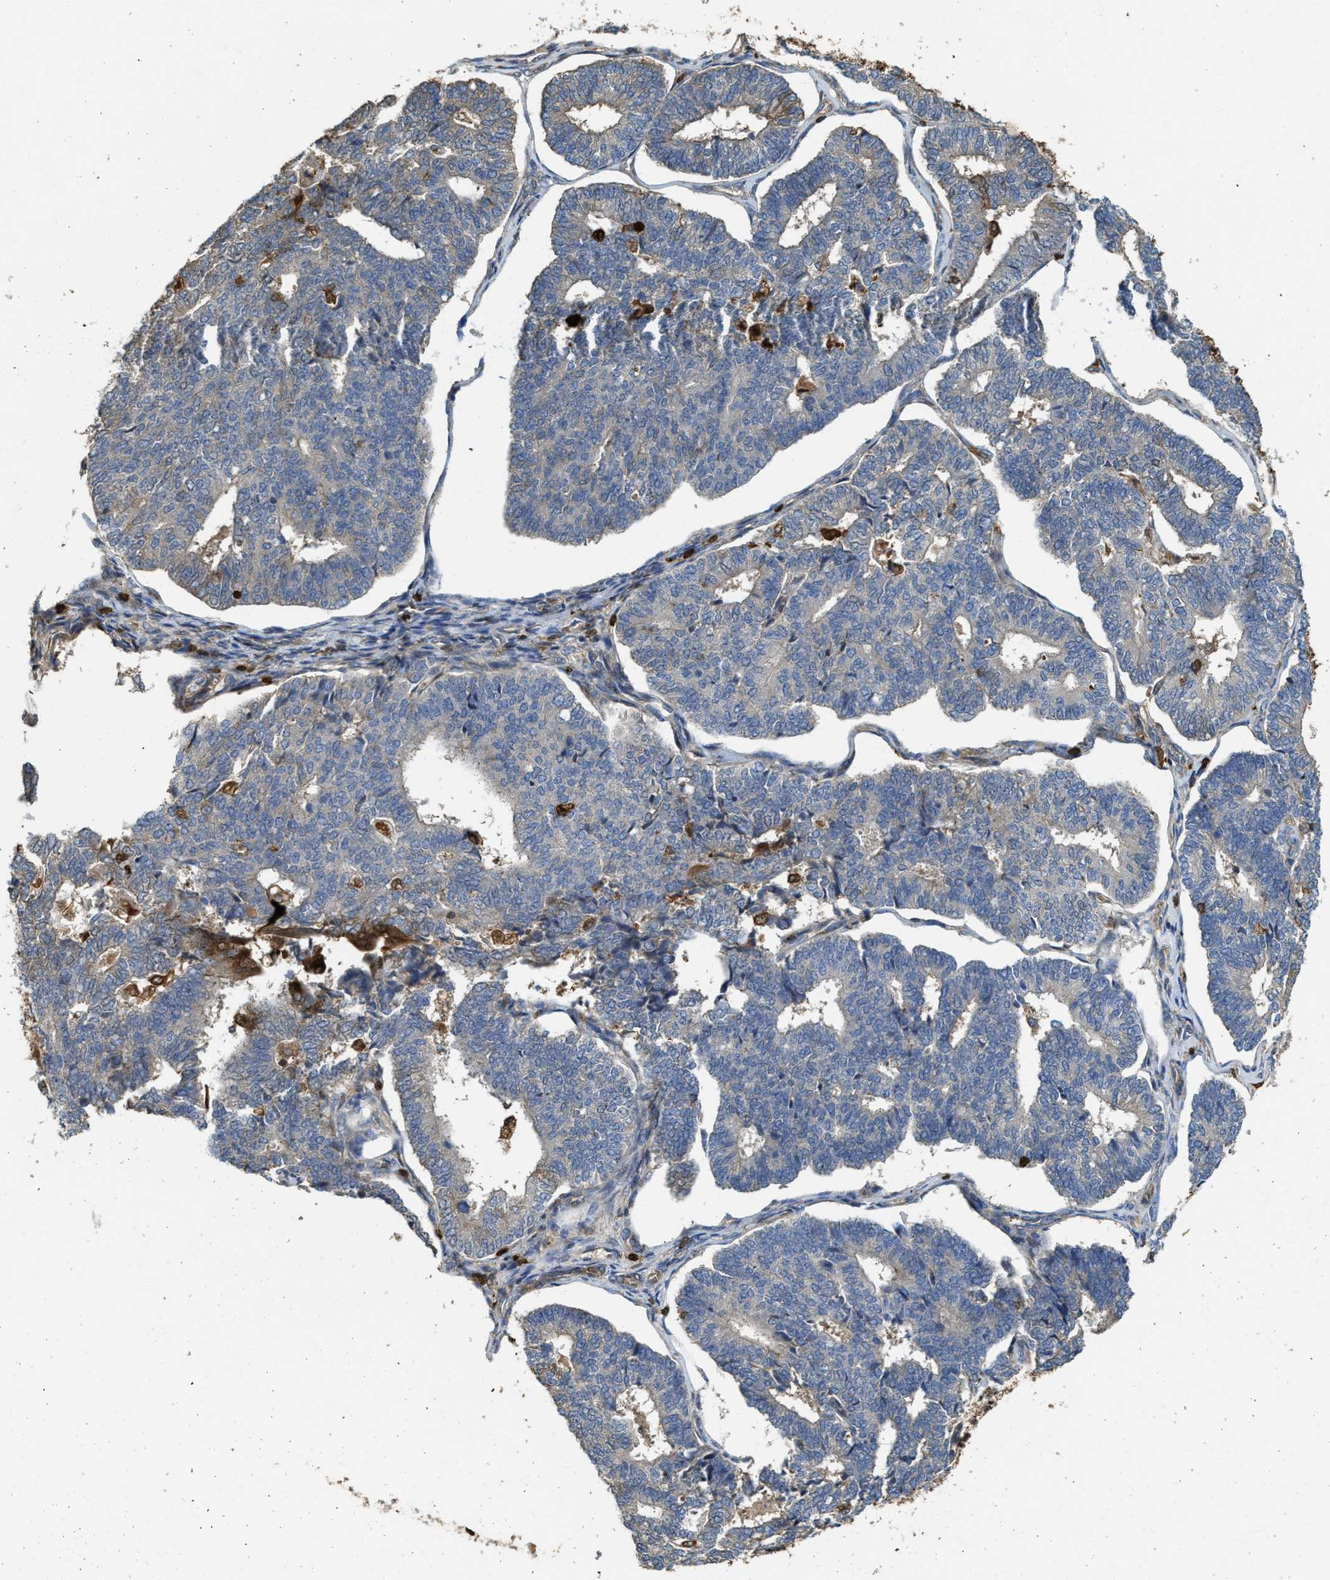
{"staining": {"intensity": "negative", "quantity": "none", "location": "none"}, "tissue": "endometrial cancer", "cell_type": "Tumor cells", "image_type": "cancer", "snomed": [{"axis": "morphology", "description": "Adenocarcinoma, NOS"}, {"axis": "topography", "description": "Endometrium"}], "caption": "IHC histopathology image of human endometrial cancer (adenocarcinoma) stained for a protein (brown), which demonstrates no staining in tumor cells.", "gene": "SERPINB5", "patient": {"sex": "female", "age": 70}}